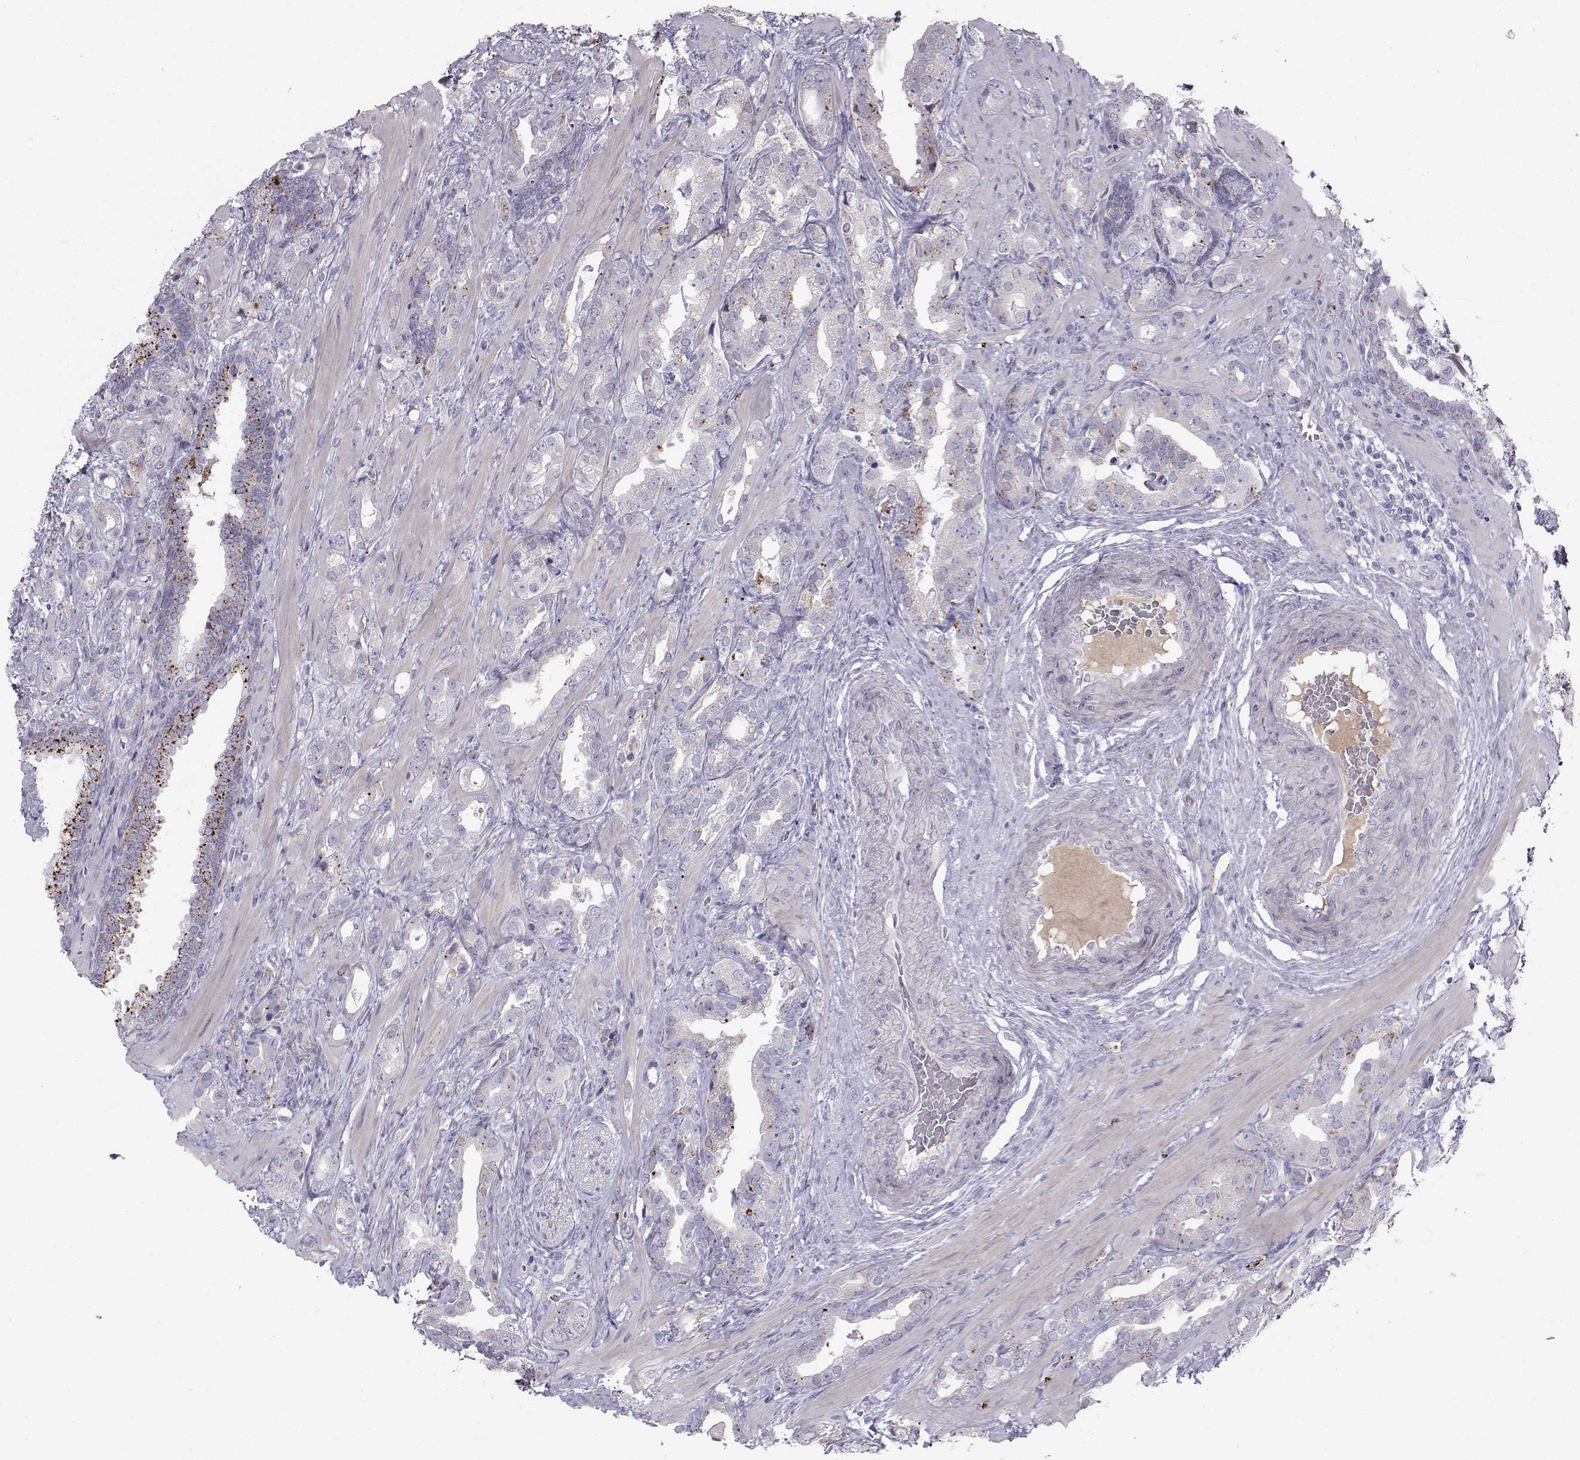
{"staining": {"intensity": "moderate", "quantity": "25%-75%", "location": "cytoplasmic/membranous"}, "tissue": "prostate cancer", "cell_type": "Tumor cells", "image_type": "cancer", "snomed": [{"axis": "morphology", "description": "Adenocarcinoma, NOS"}, {"axis": "topography", "description": "Prostate"}], "caption": "High-power microscopy captured an immunohistochemistry (IHC) image of adenocarcinoma (prostate), revealing moderate cytoplasmic/membranous staining in about 25%-75% of tumor cells.", "gene": "CALCR", "patient": {"sex": "male", "age": 57}}